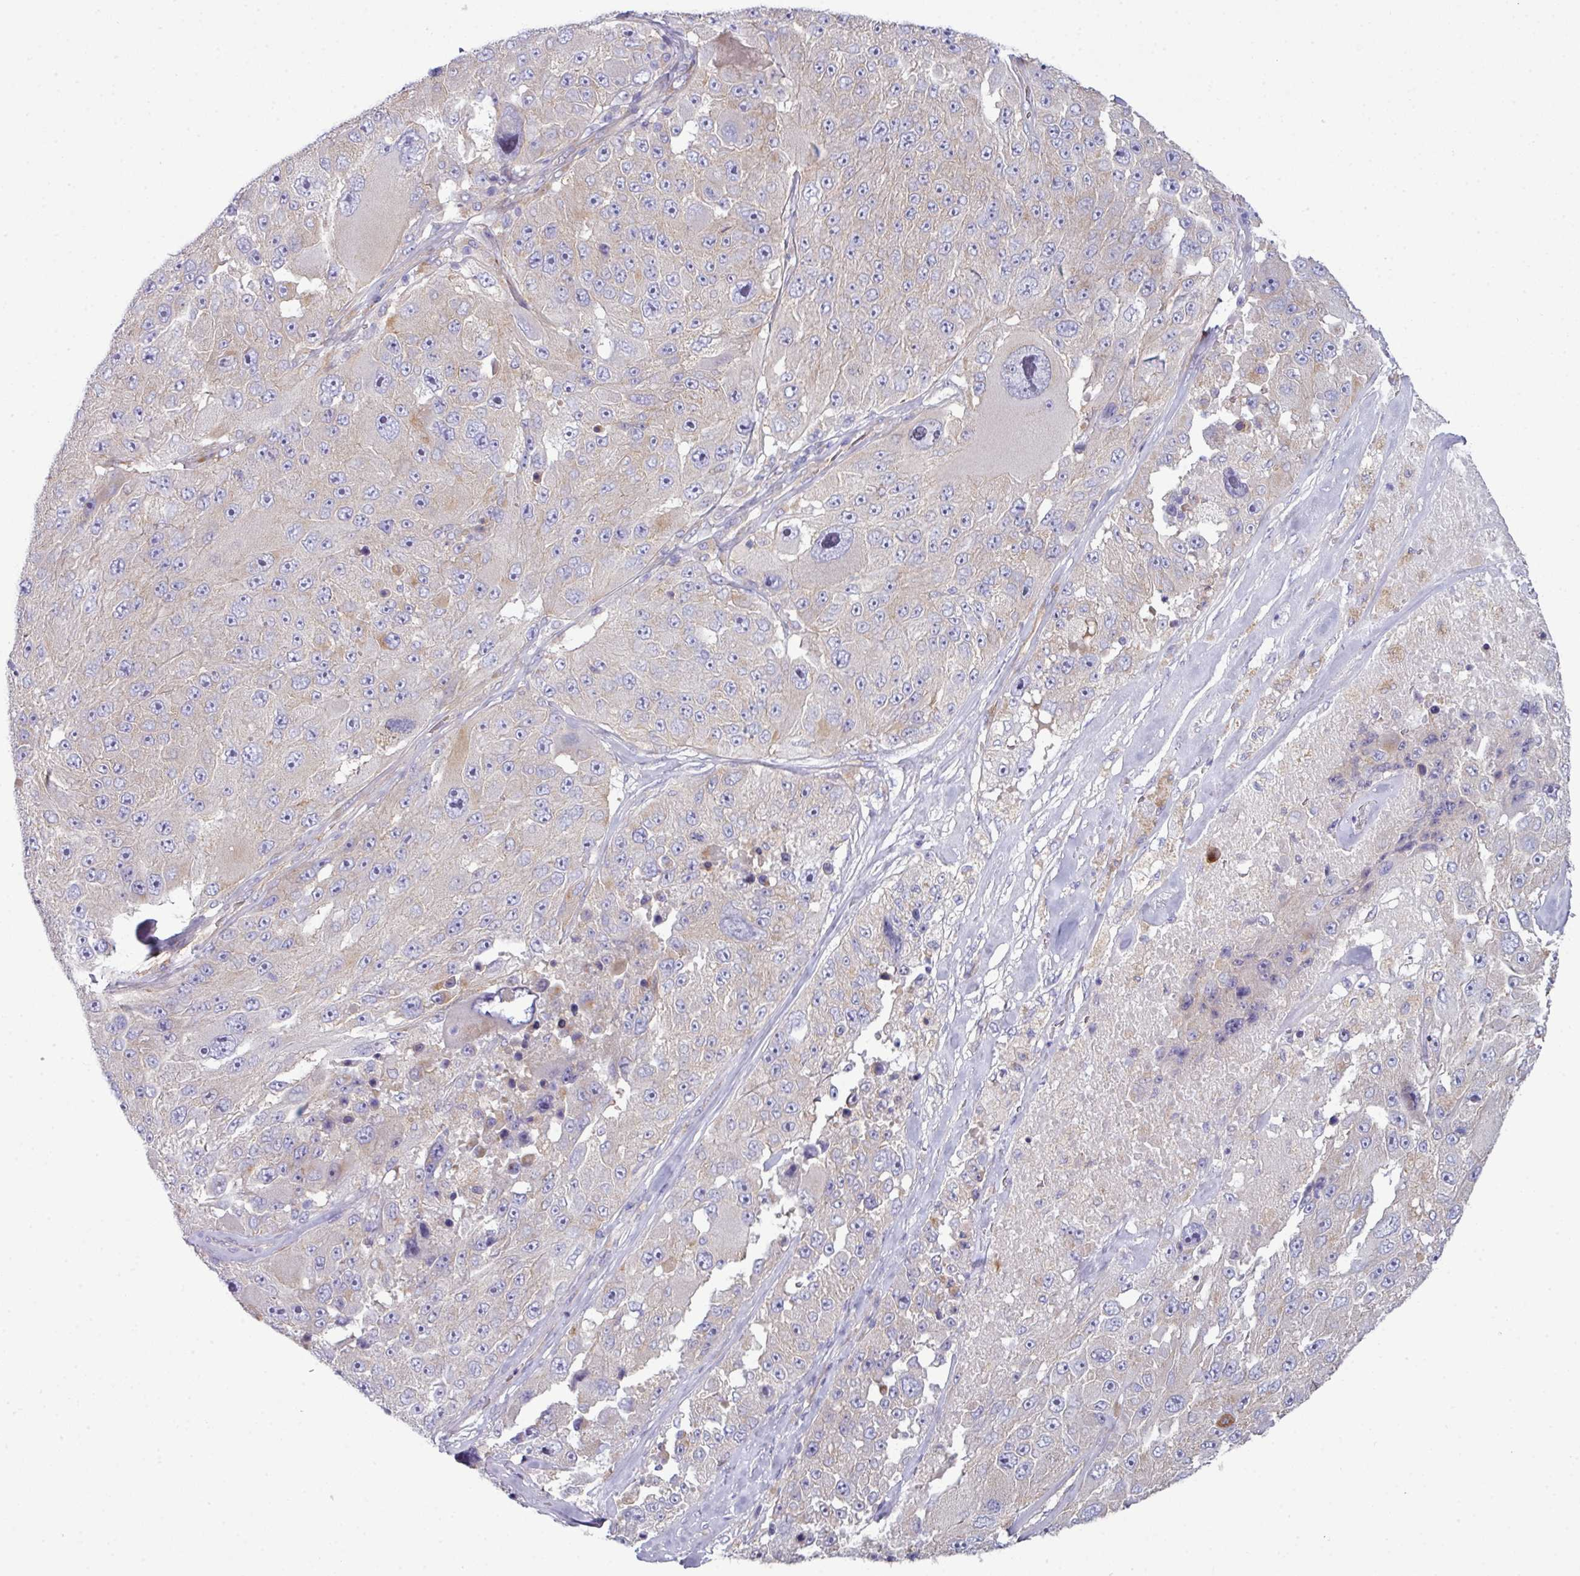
{"staining": {"intensity": "negative", "quantity": "none", "location": "none"}, "tissue": "melanoma", "cell_type": "Tumor cells", "image_type": "cancer", "snomed": [{"axis": "morphology", "description": "Malignant melanoma, Metastatic site"}, {"axis": "topography", "description": "Lymph node"}], "caption": "Tumor cells show no significant protein expression in malignant melanoma (metastatic site). (DAB IHC, high magnification).", "gene": "ABCC5", "patient": {"sex": "male", "age": 62}}